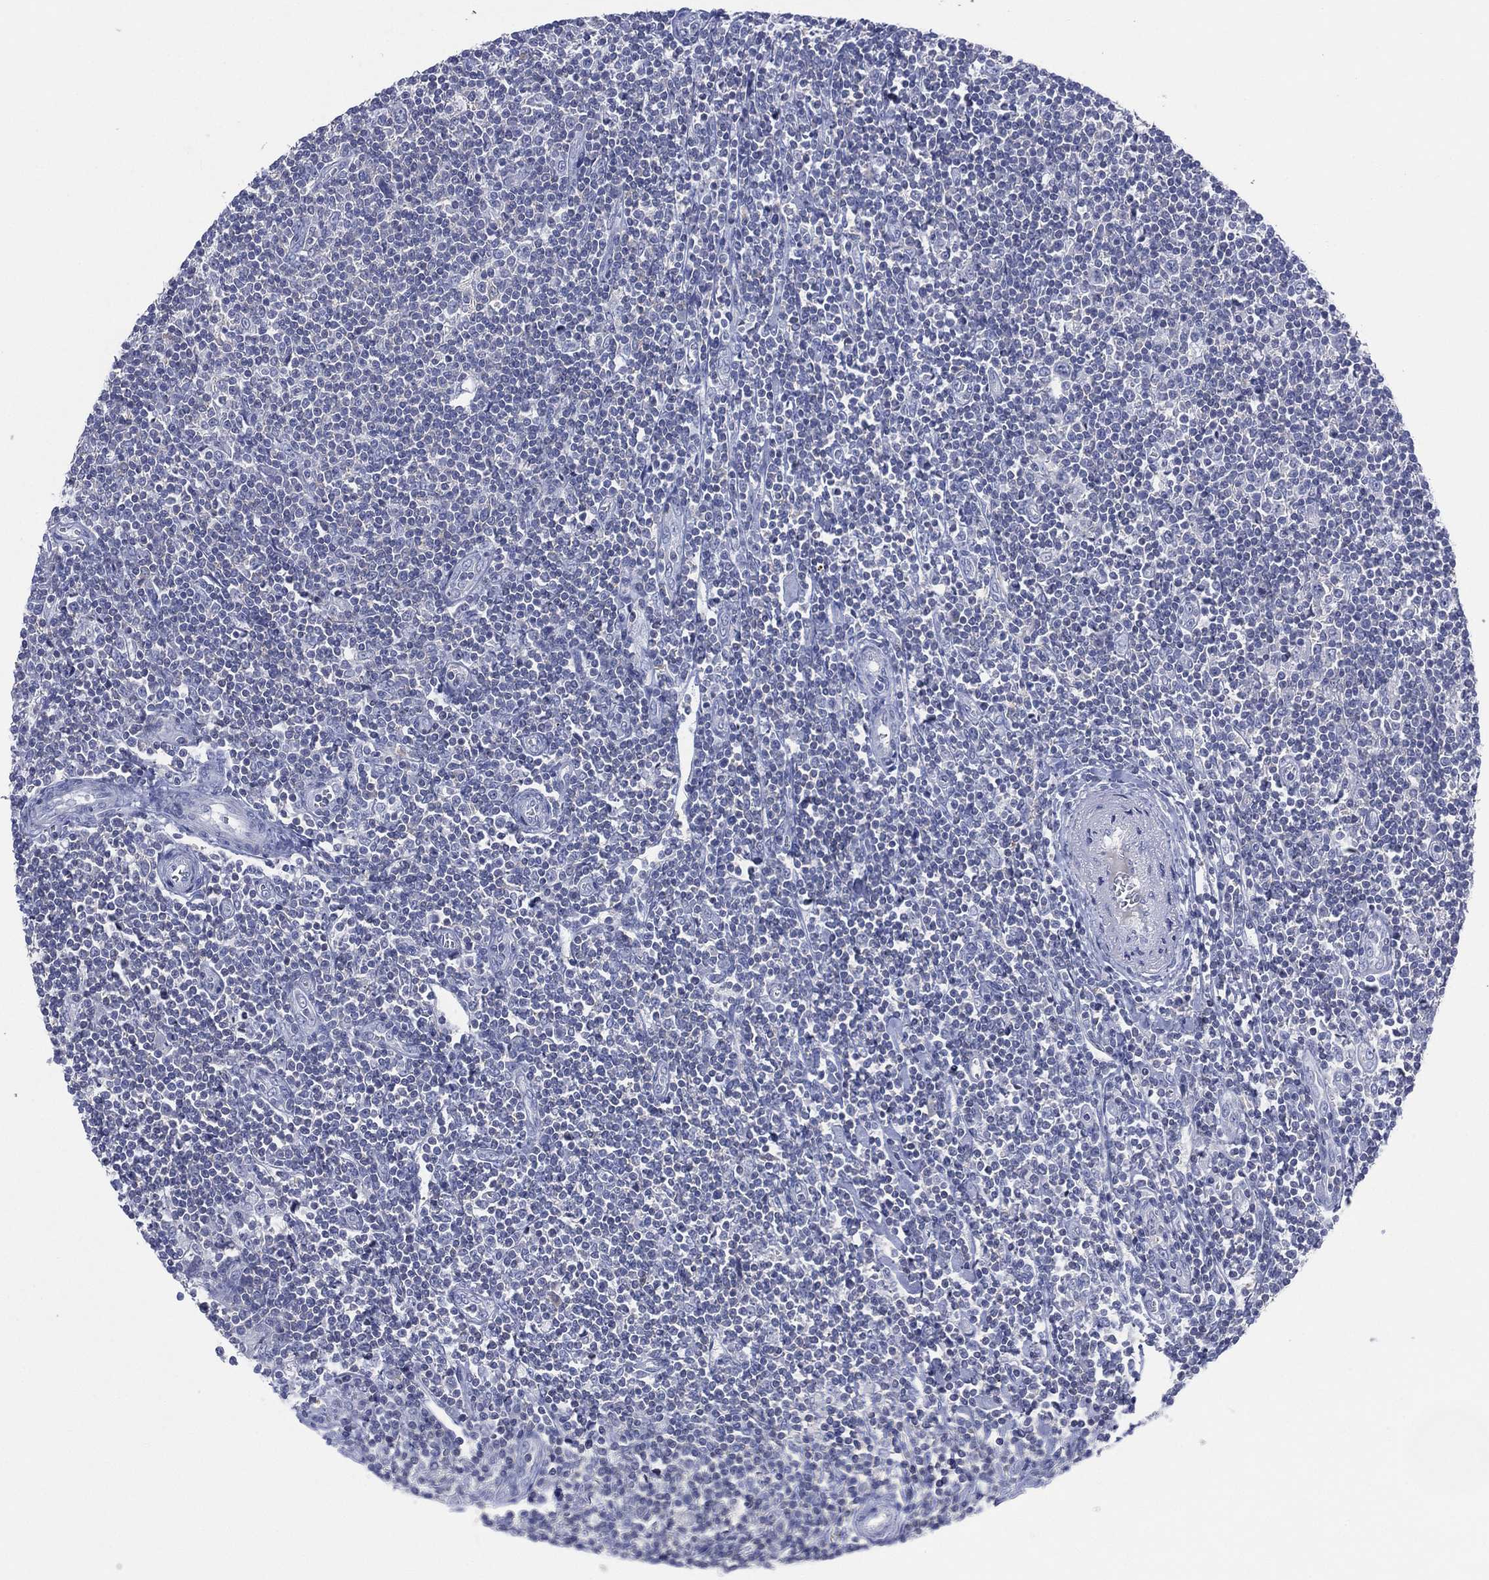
{"staining": {"intensity": "negative", "quantity": "none", "location": "none"}, "tissue": "lymphoma", "cell_type": "Tumor cells", "image_type": "cancer", "snomed": [{"axis": "morphology", "description": "Hodgkin's disease, NOS"}, {"axis": "topography", "description": "Lymph node"}], "caption": "This is a image of immunohistochemistry staining of lymphoma, which shows no positivity in tumor cells.", "gene": "SEPTIN1", "patient": {"sex": "male", "age": 40}}